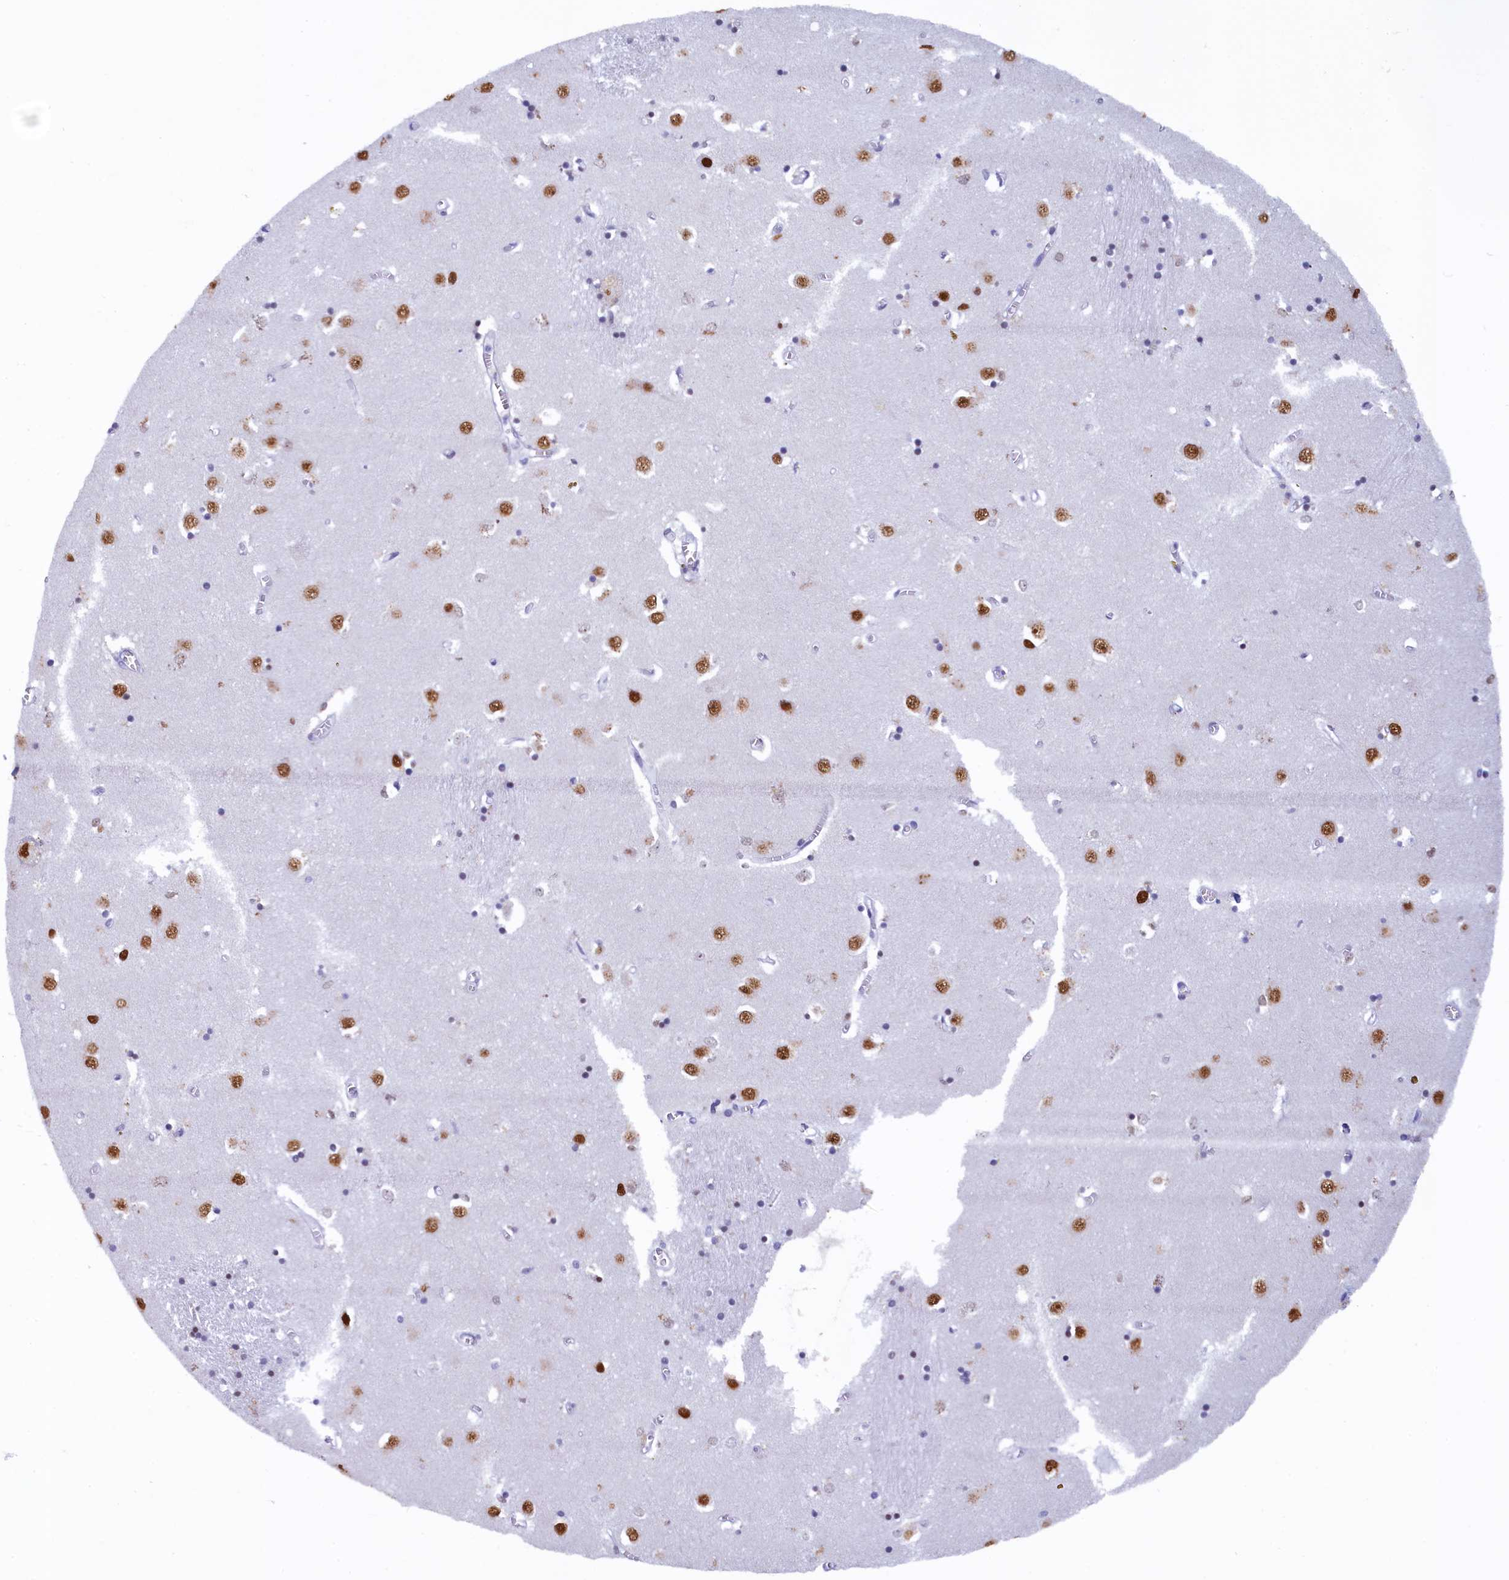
{"staining": {"intensity": "strong", "quantity": "<25%", "location": "nuclear"}, "tissue": "caudate", "cell_type": "Glial cells", "image_type": "normal", "snomed": [{"axis": "morphology", "description": "Normal tissue, NOS"}, {"axis": "topography", "description": "Lateral ventricle wall"}], "caption": "IHC micrograph of normal caudate stained for a protein (brown), which shows medium levels of strong nuclear expression in approximately <25% of glial cells.", "gene": "SUGP2", "patient": {"sex": "male", "age": 70}}